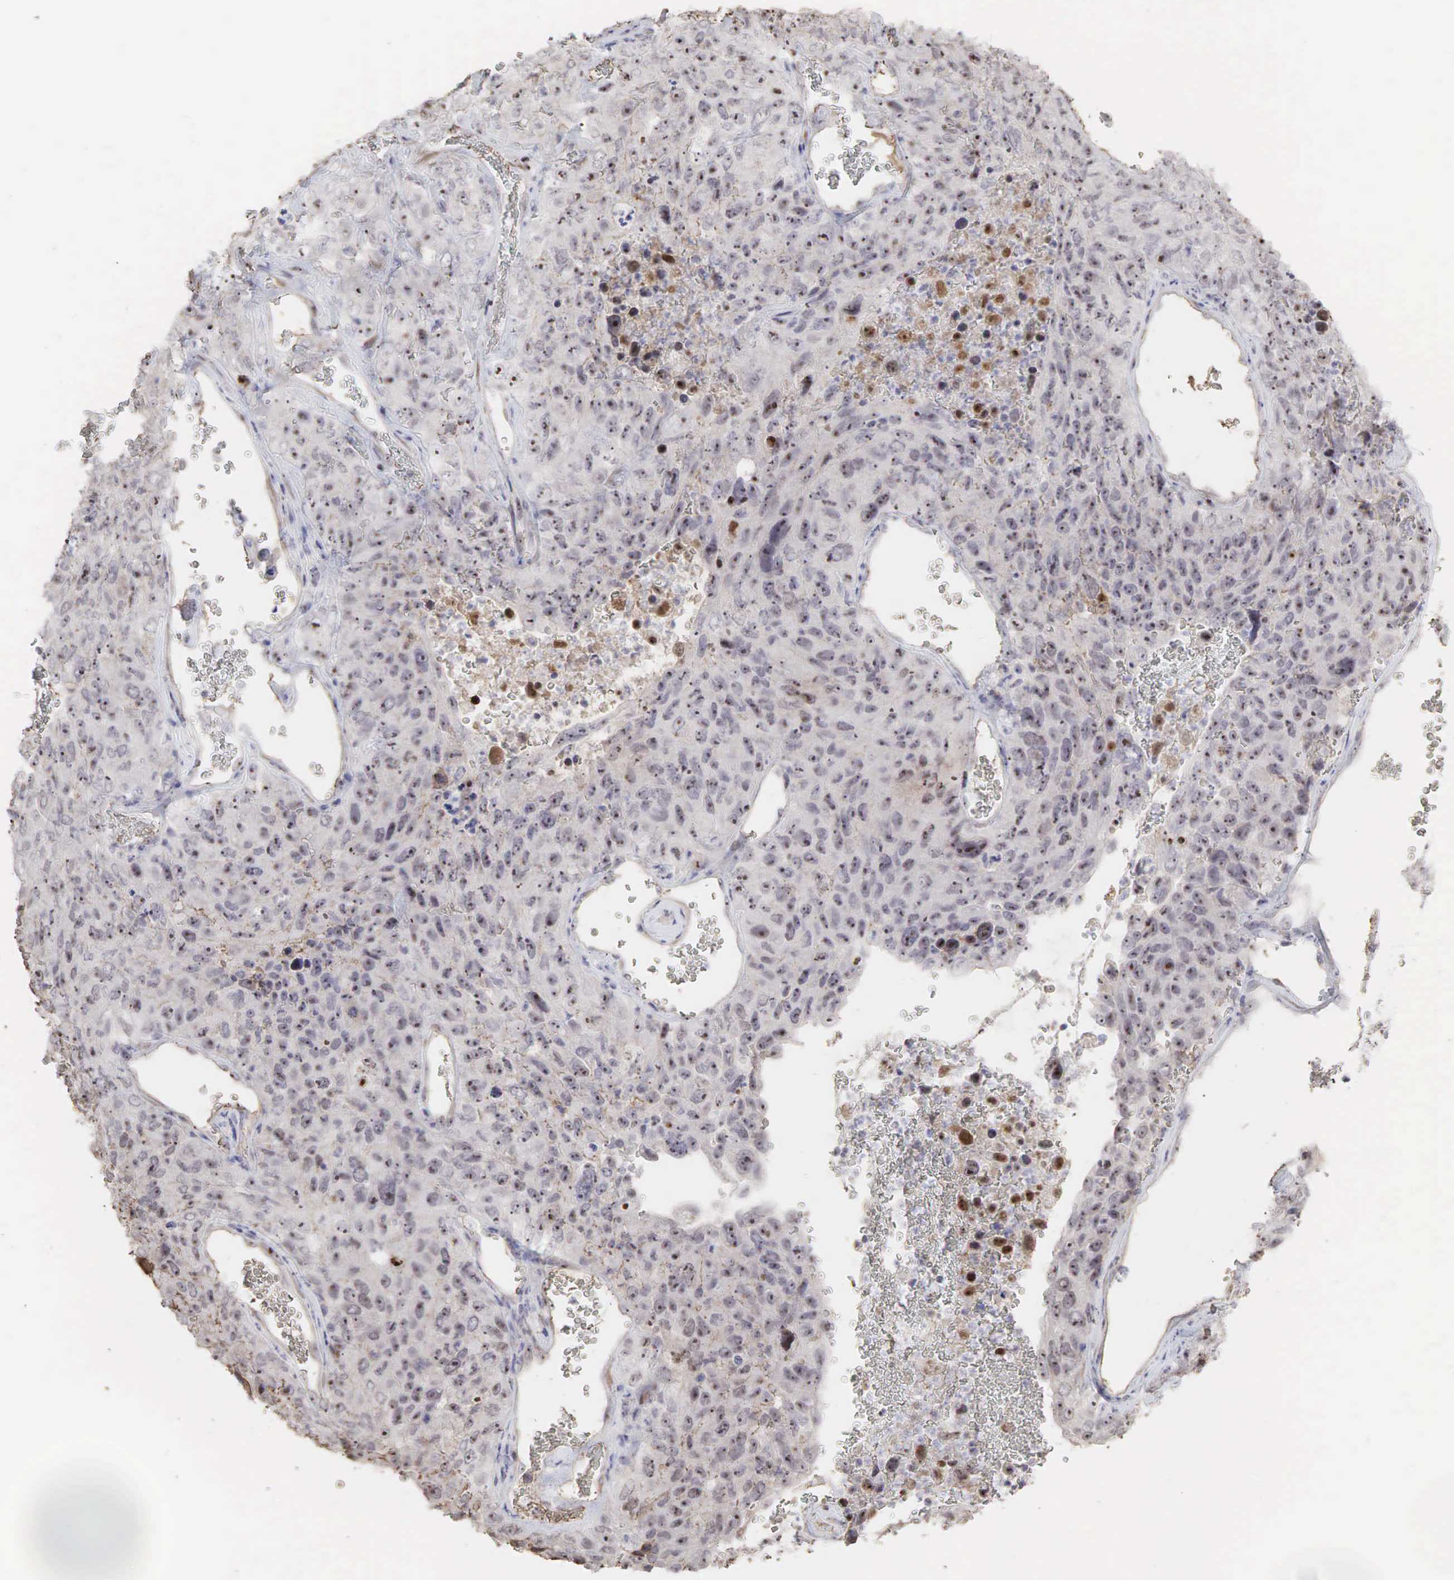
{"staining": {"intensity": "strong", "quantity": ">75%", "location": "cytoplasmic/membranous,nuclear"}, "tissue": "lung cancer", "cell_type": "Tumor cells", "image_type": "cancer", "snomed": [{"axis": "morphology", "description": "Squamous cell carcinoma, NOS"}, {"axis": "topography", "description": "Lung"}], "caption": "Protein staining by IHC demonstrates strong cytoplasmic/membranous and nuclear expression in approximately >75% of tumor cells in lung squamous cell carcinoma.", "gene": "DKC1", "patient": {"sex": "male", "age": 64}}